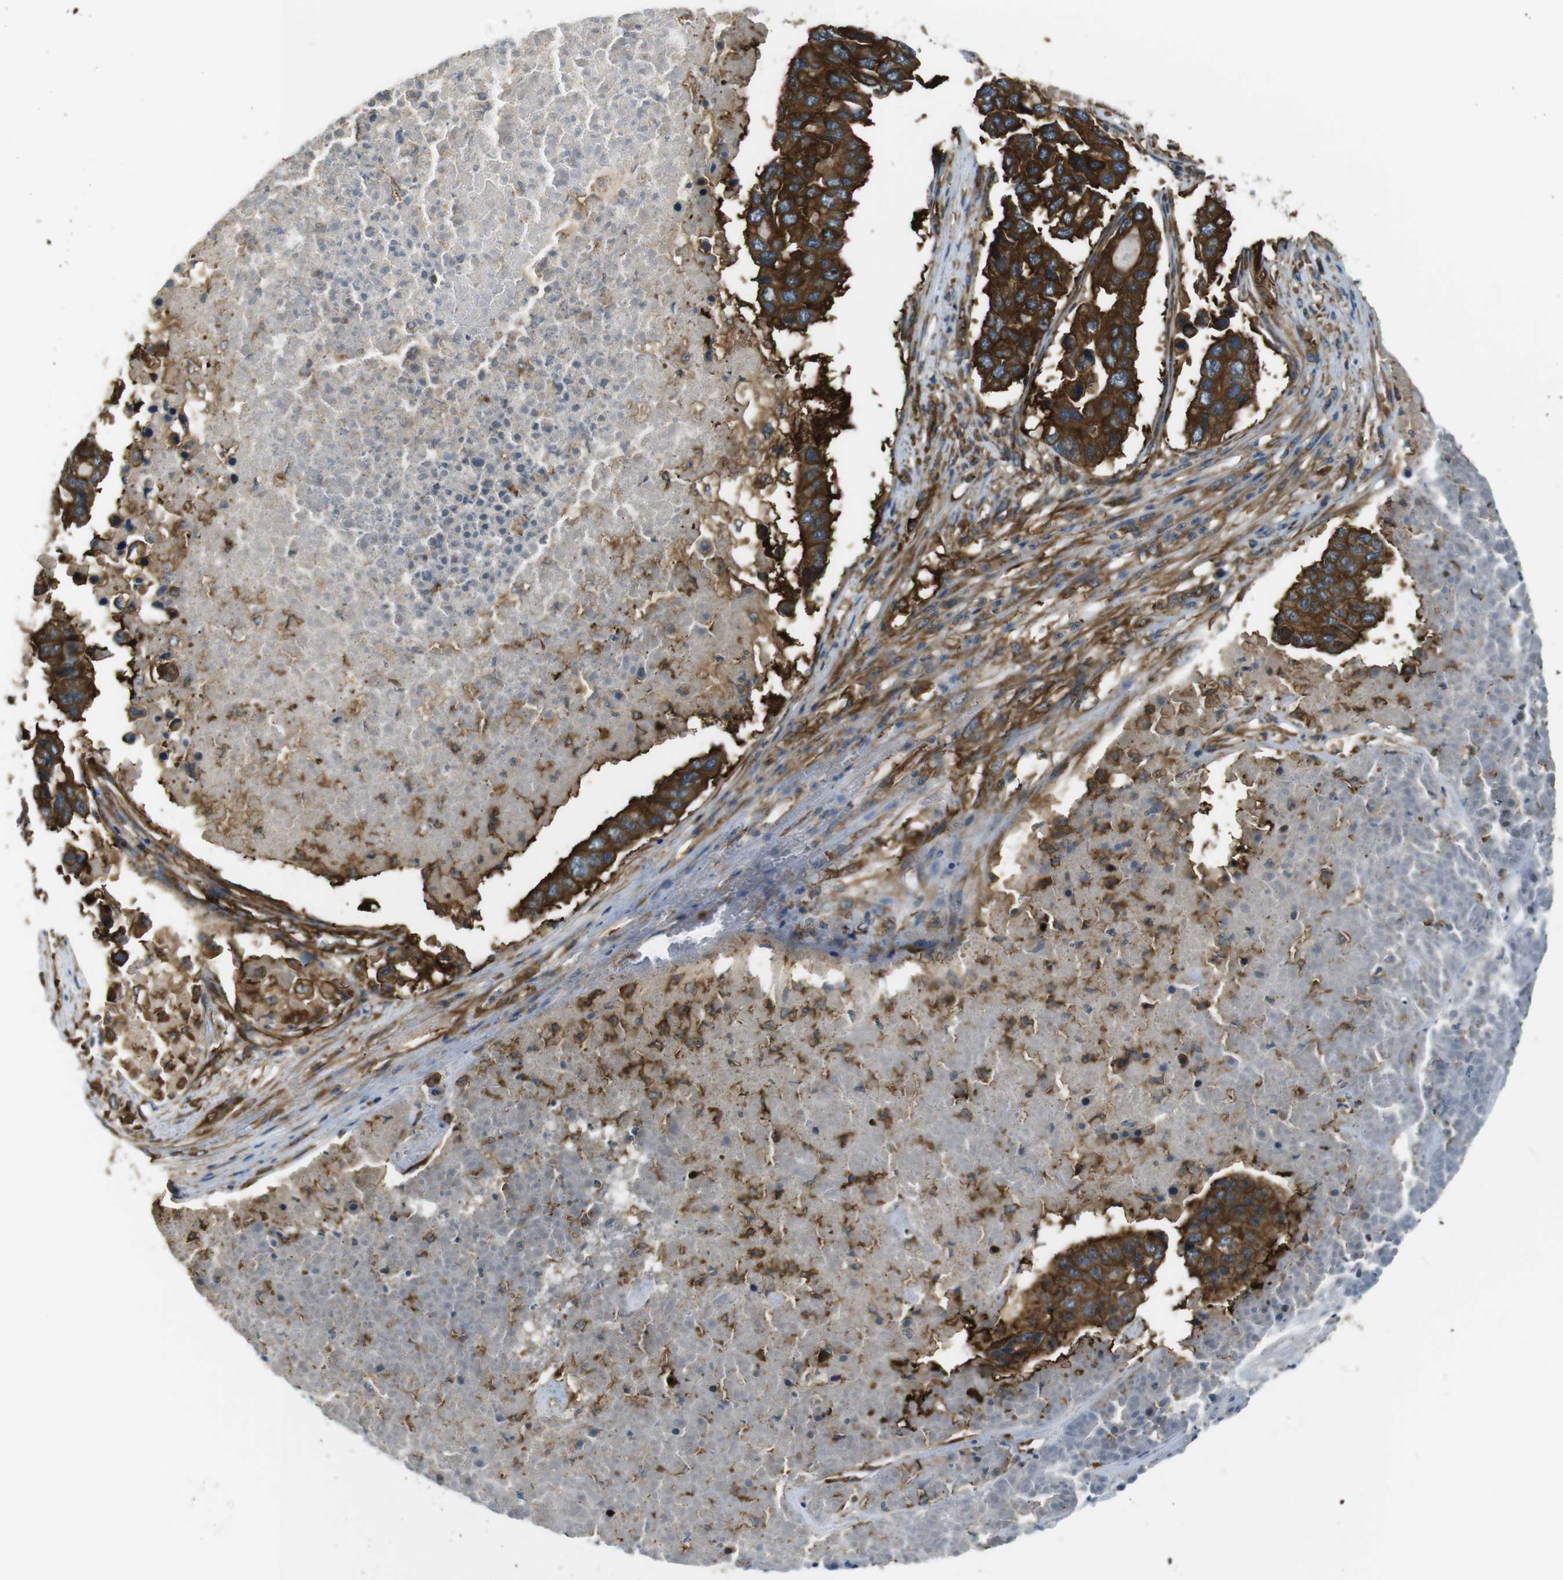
{"staining": {"intensity": "strong", "quantity": ">75%", "location": "cytoplasmic/membranous"}, "tissue": "pancreatic cancer", "cell_type": "Tumor cells", "image_type": "cancer", "snomed": [{"axis": "morphology", "description": "Adenocarcinoma, NOS"}, {"axis": "topography", "description": "Pancreas"}], "caption": "The image demonstrates immunohistochemical staining of pancreatic cancer. There is strong cytoplasmic/membranous expression is identified in approximately >75% of tumor cells. The staining was performed using DAB to visualize the protein expression in brown, while the nuclei were stained in blue with hematoxylin (Magnification: 20x).", "gene": "TSC1", "patient": {"sex": "male", "age": 50}}